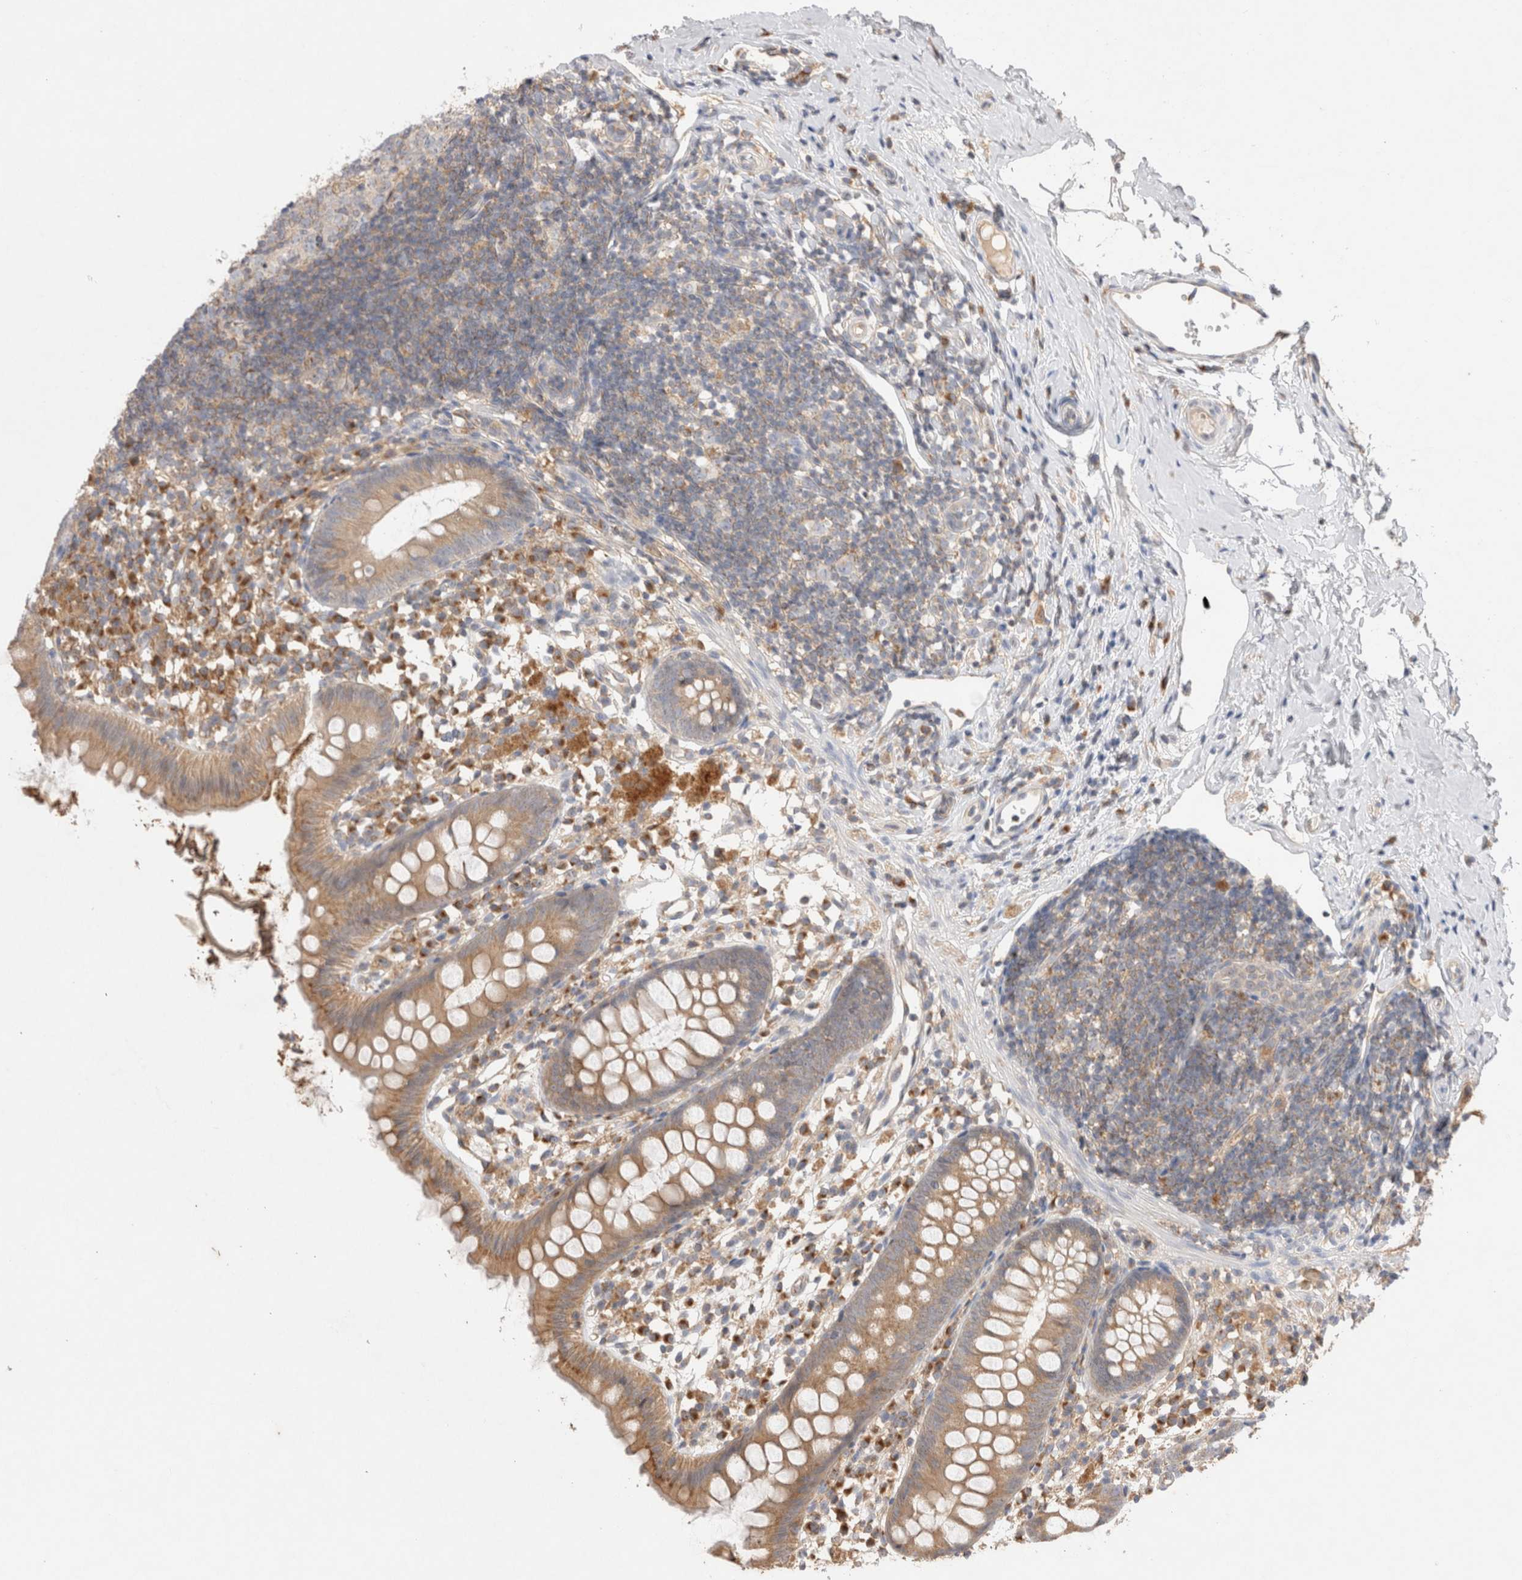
{"staining": {"intensity": "moderate", "quantity": ">75%", "location": "cytoplasmic/membranous"}, "tissue": "appendix", "cell_type": "Glandular cells", "image_type": "normal", "snomed": [{"axis": "morphology", "description": "Normal tissue, NOS"}, {"axis": "topography", "description": "Appendix"}], "caption": "A medium amount of moderate cytoplasmic/membranous staining is appreciated in approximately >75% of glandular cells in unremarkable appendix. (Brightfield microscopy of DAB IHC at high magnification).", "gene": "GAS1", "patient": {"sex": "female", "age": 20}}